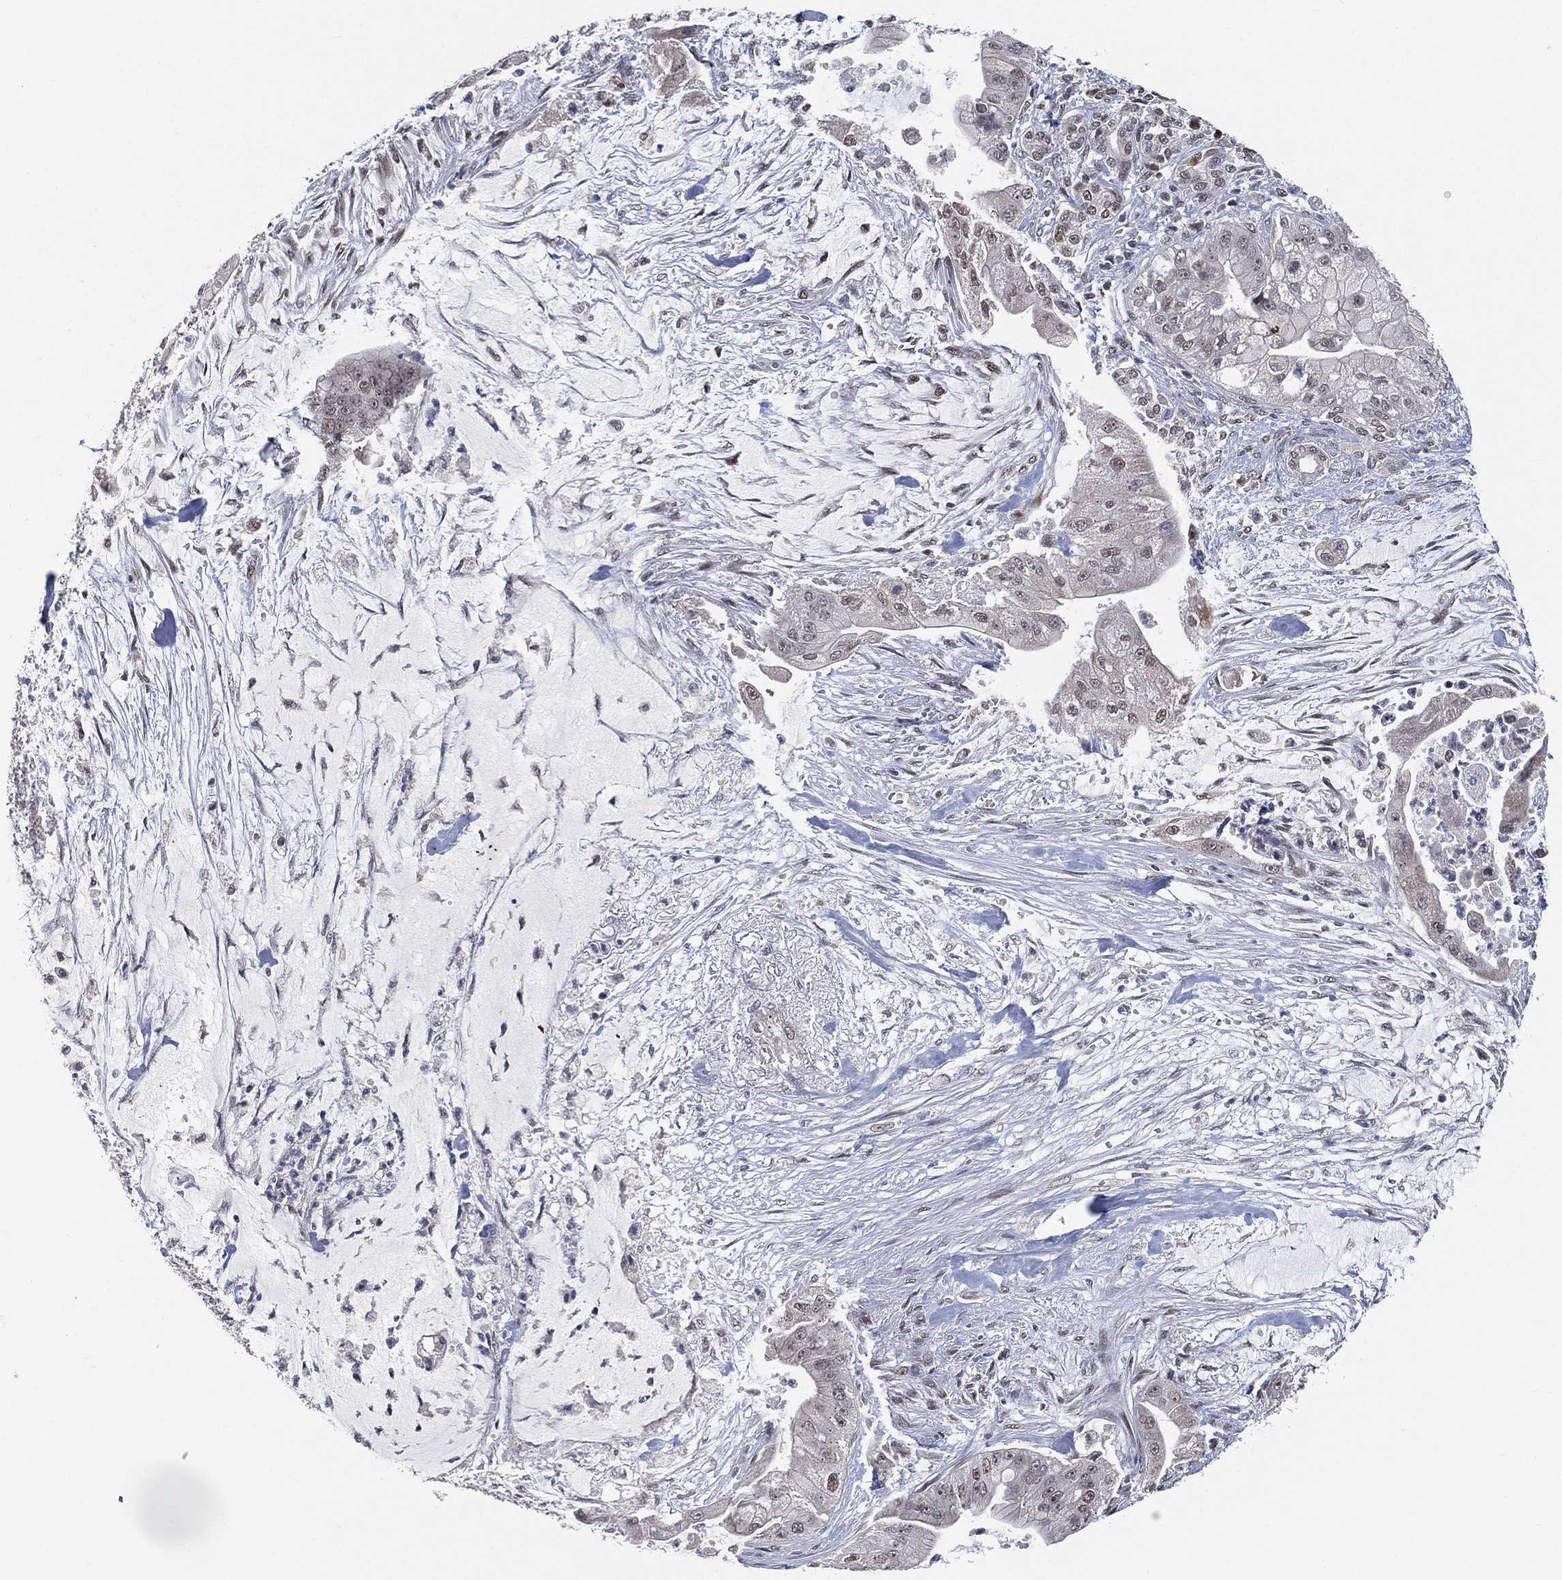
{"staining": {"intensity": "negative", "quantity": "none", "location": "none"}, "tissue": "pancreatic cancer", "cell_type": "Tumor cells", "image_type": "cancer", "snomed": [{"axis": "morphology", "description": "Normal tissue, NOS"}, {"axis": "morphology", "description": "Inflammation, NOS"}, {"axis": "morphology", "description": "Adenocarcinoma, NOS"}, {"axis": "topography", "description": "Pancreas"}], "caption": "The micrograph shows no significant expression in tumor cells of pancreatic cancer (adenocarcinoma).", "gene": "YLPM1", "patient": {"sex": "male", "age": 57}}